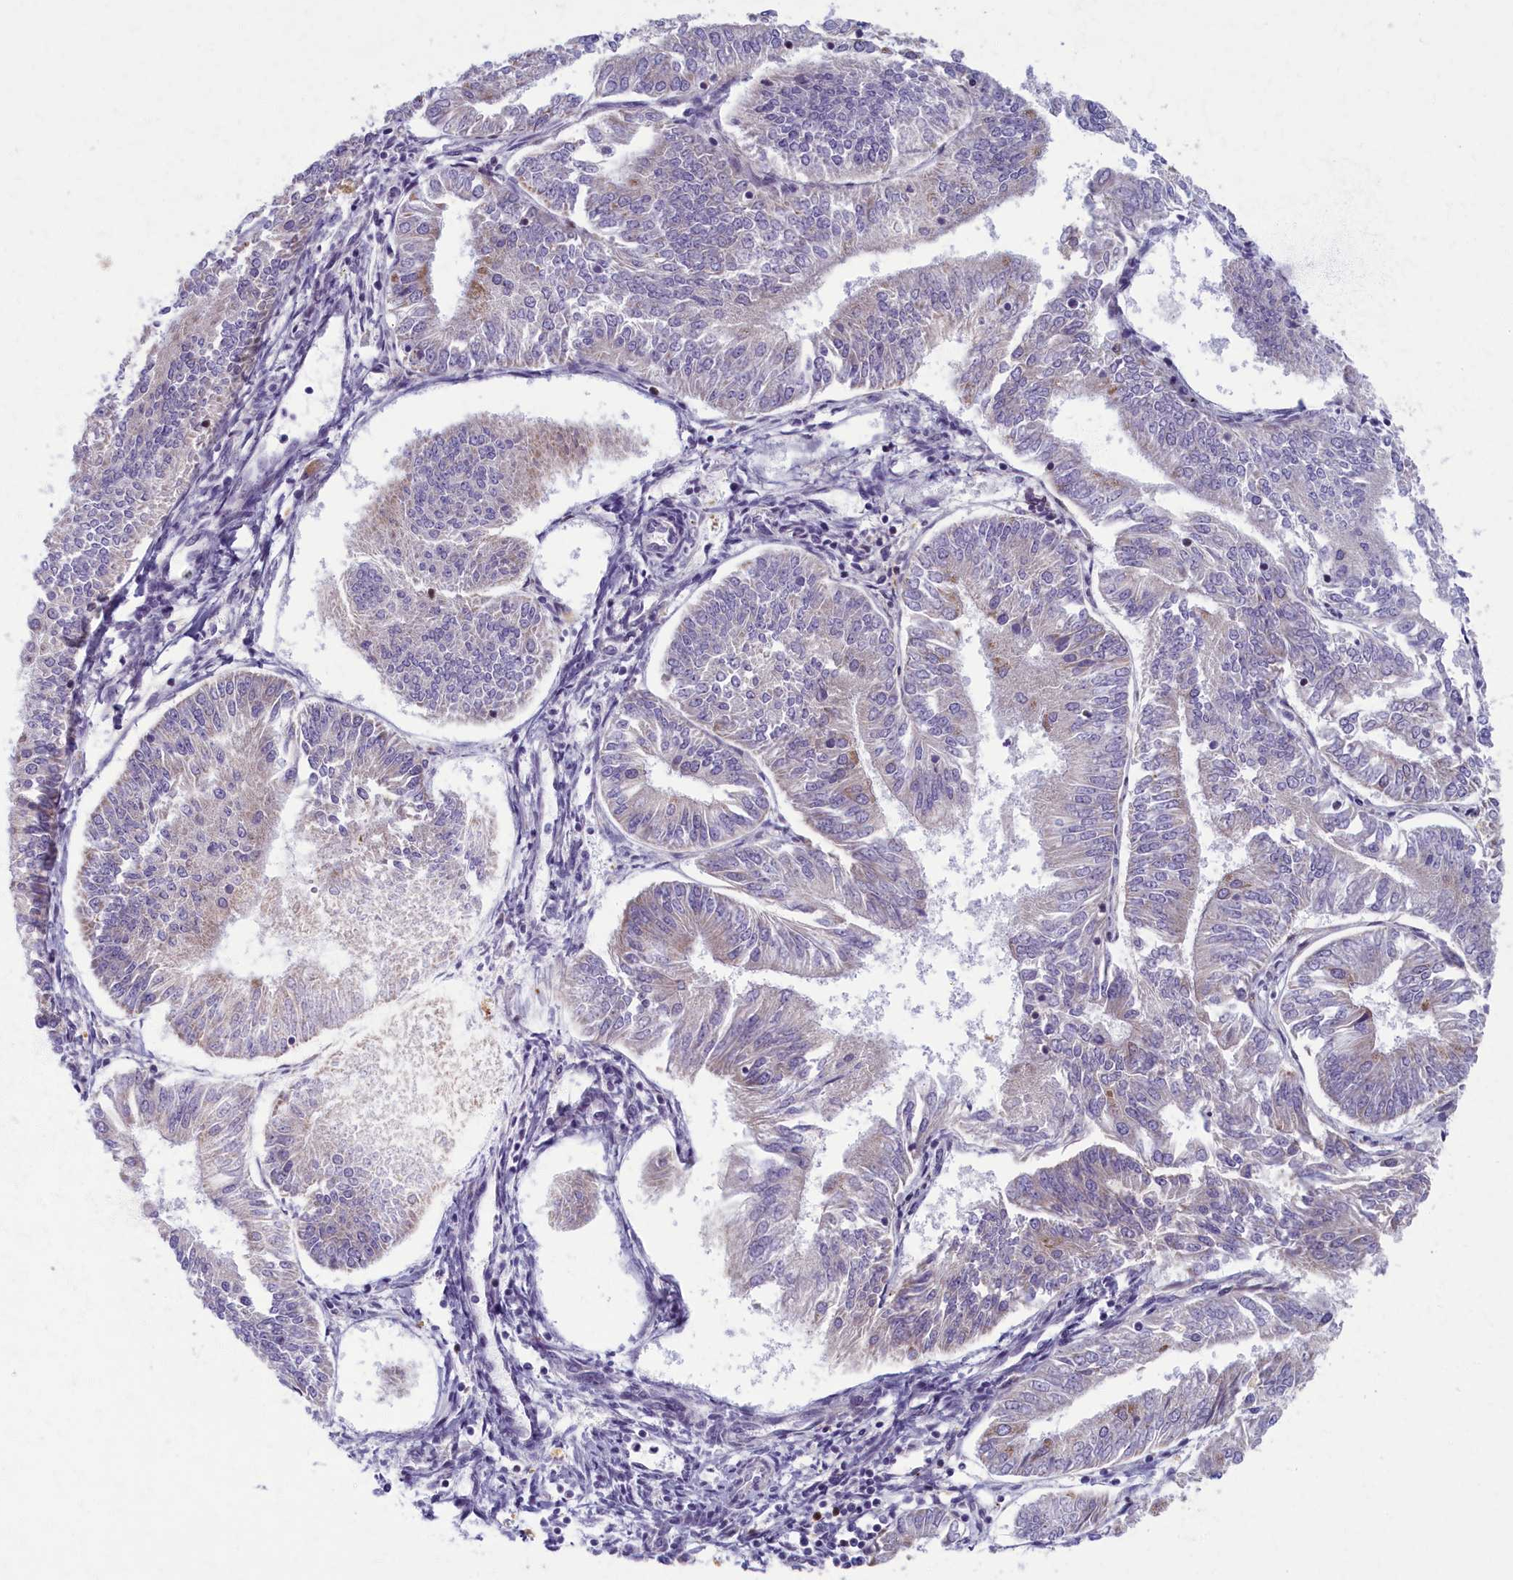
{"staining": {"intensity": "negative", "quantity": "none", "location": "none"}, "tissue": "endometrial cancer", "cell_type": "Tumor cells", "image_type": "cancer", "snomed": [{"axis": "morphology", "description": "Adenocarcinoma, NOS"}, {"axis": "topography", "description": "Endometrium"}], "caption": "High power microscopy micrograph of an immunohistochemistry photomicrograph of endometrial cancer (adenocarcinoma), revealing no significant staining in tumor cells.", "gene": "MRPS25", "patient": {"sex": "female", "age": 58}}